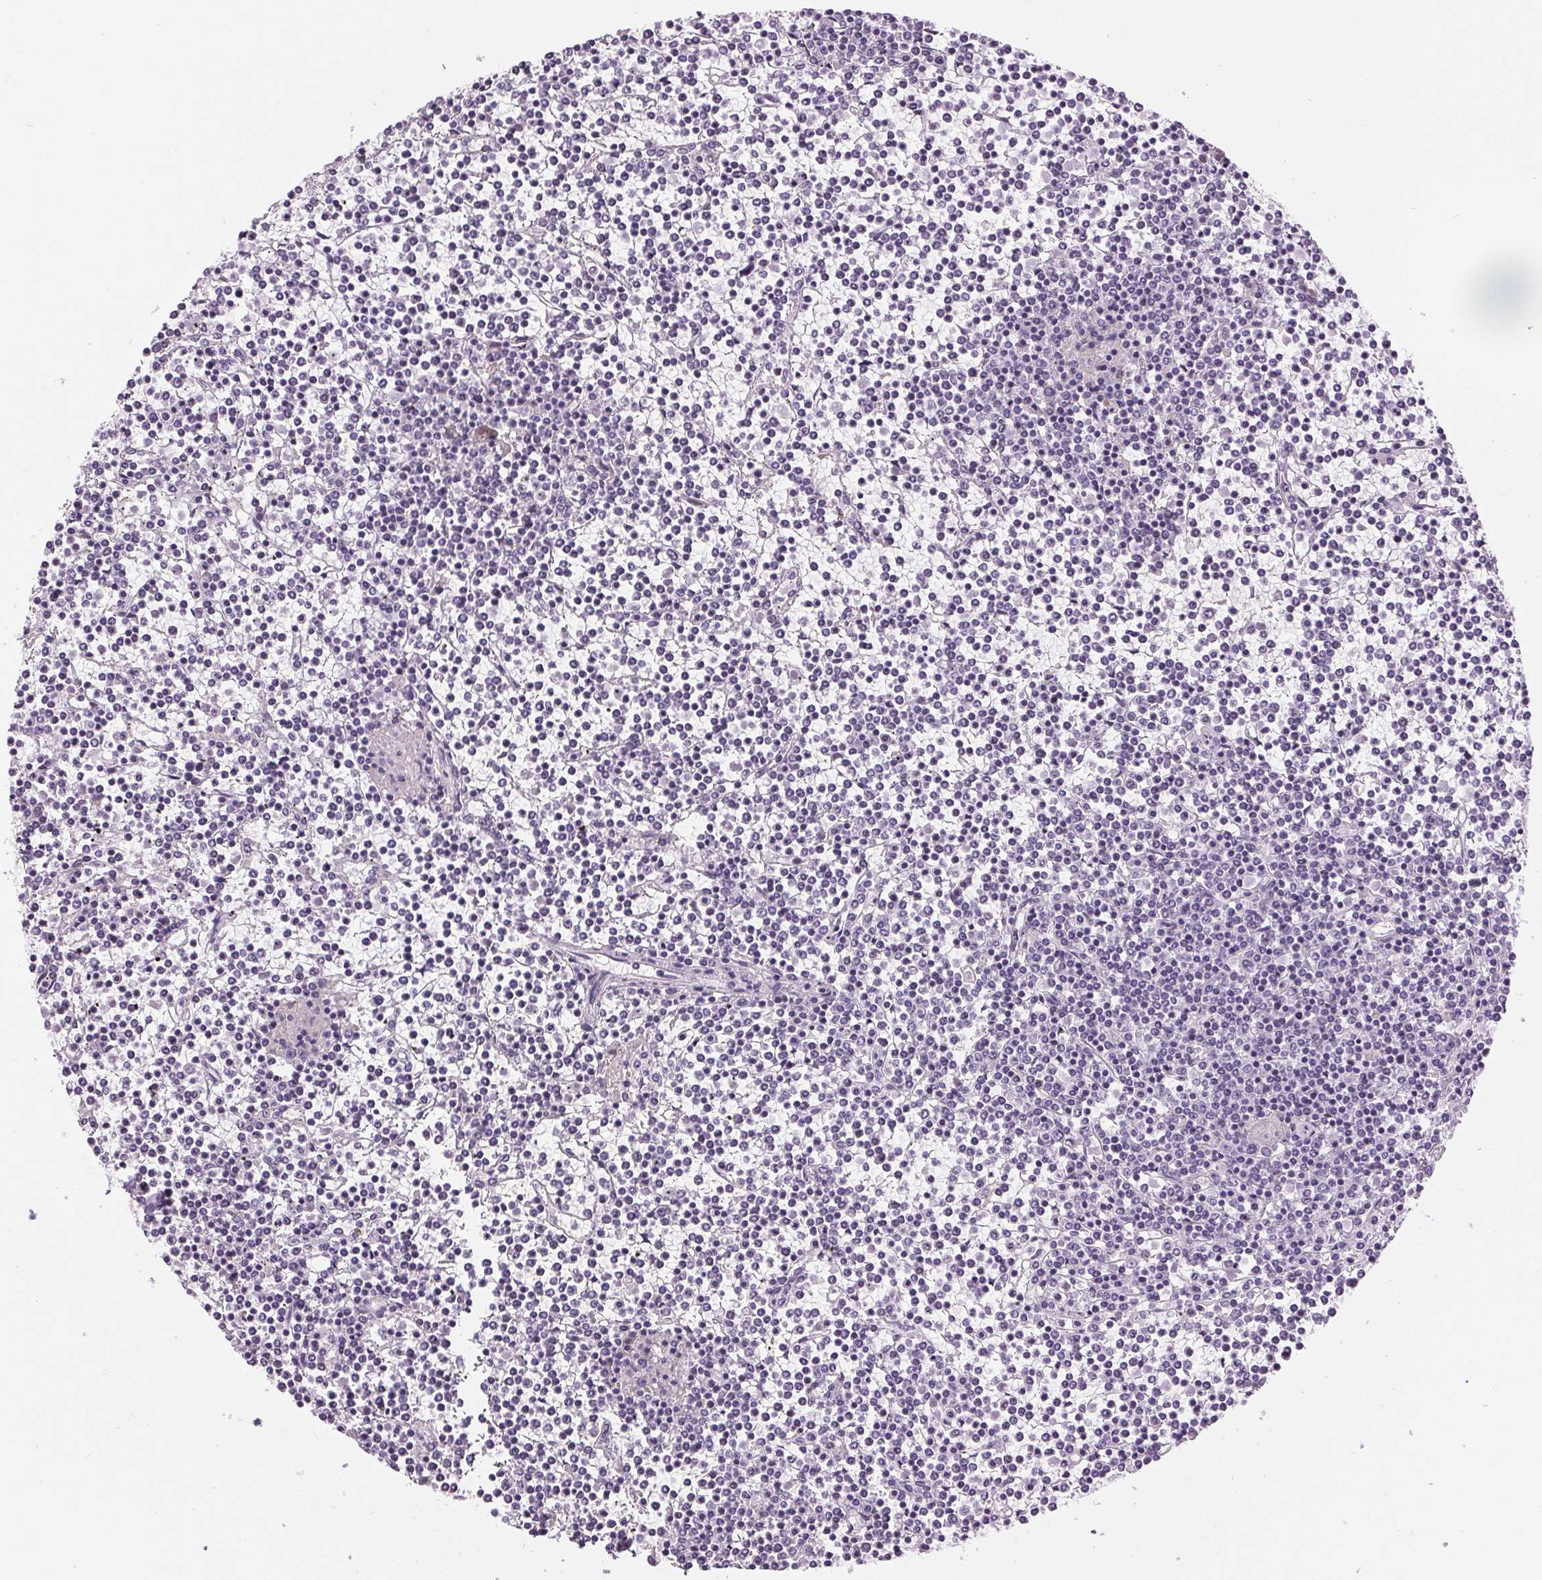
{"staining": {"intensity": "negative", "quantity": "none", "location": "none"}, "tissue": "lymphoma", "cell_type": "Tumor cells", "image_type": "cancer", "snomed": [{"axis": "morphology", "description": "Malignant lymphoma, non-Hodgkin's type, Low grade"}, {"axis": "topography", "description": "Spleen"}], "caption": "Lymphoma stained for a protein using immunohistochemistry (IHC) shows no expression tumor cells.", "gene": "MISP", "patient": {"sex": "female", "age": 19}}